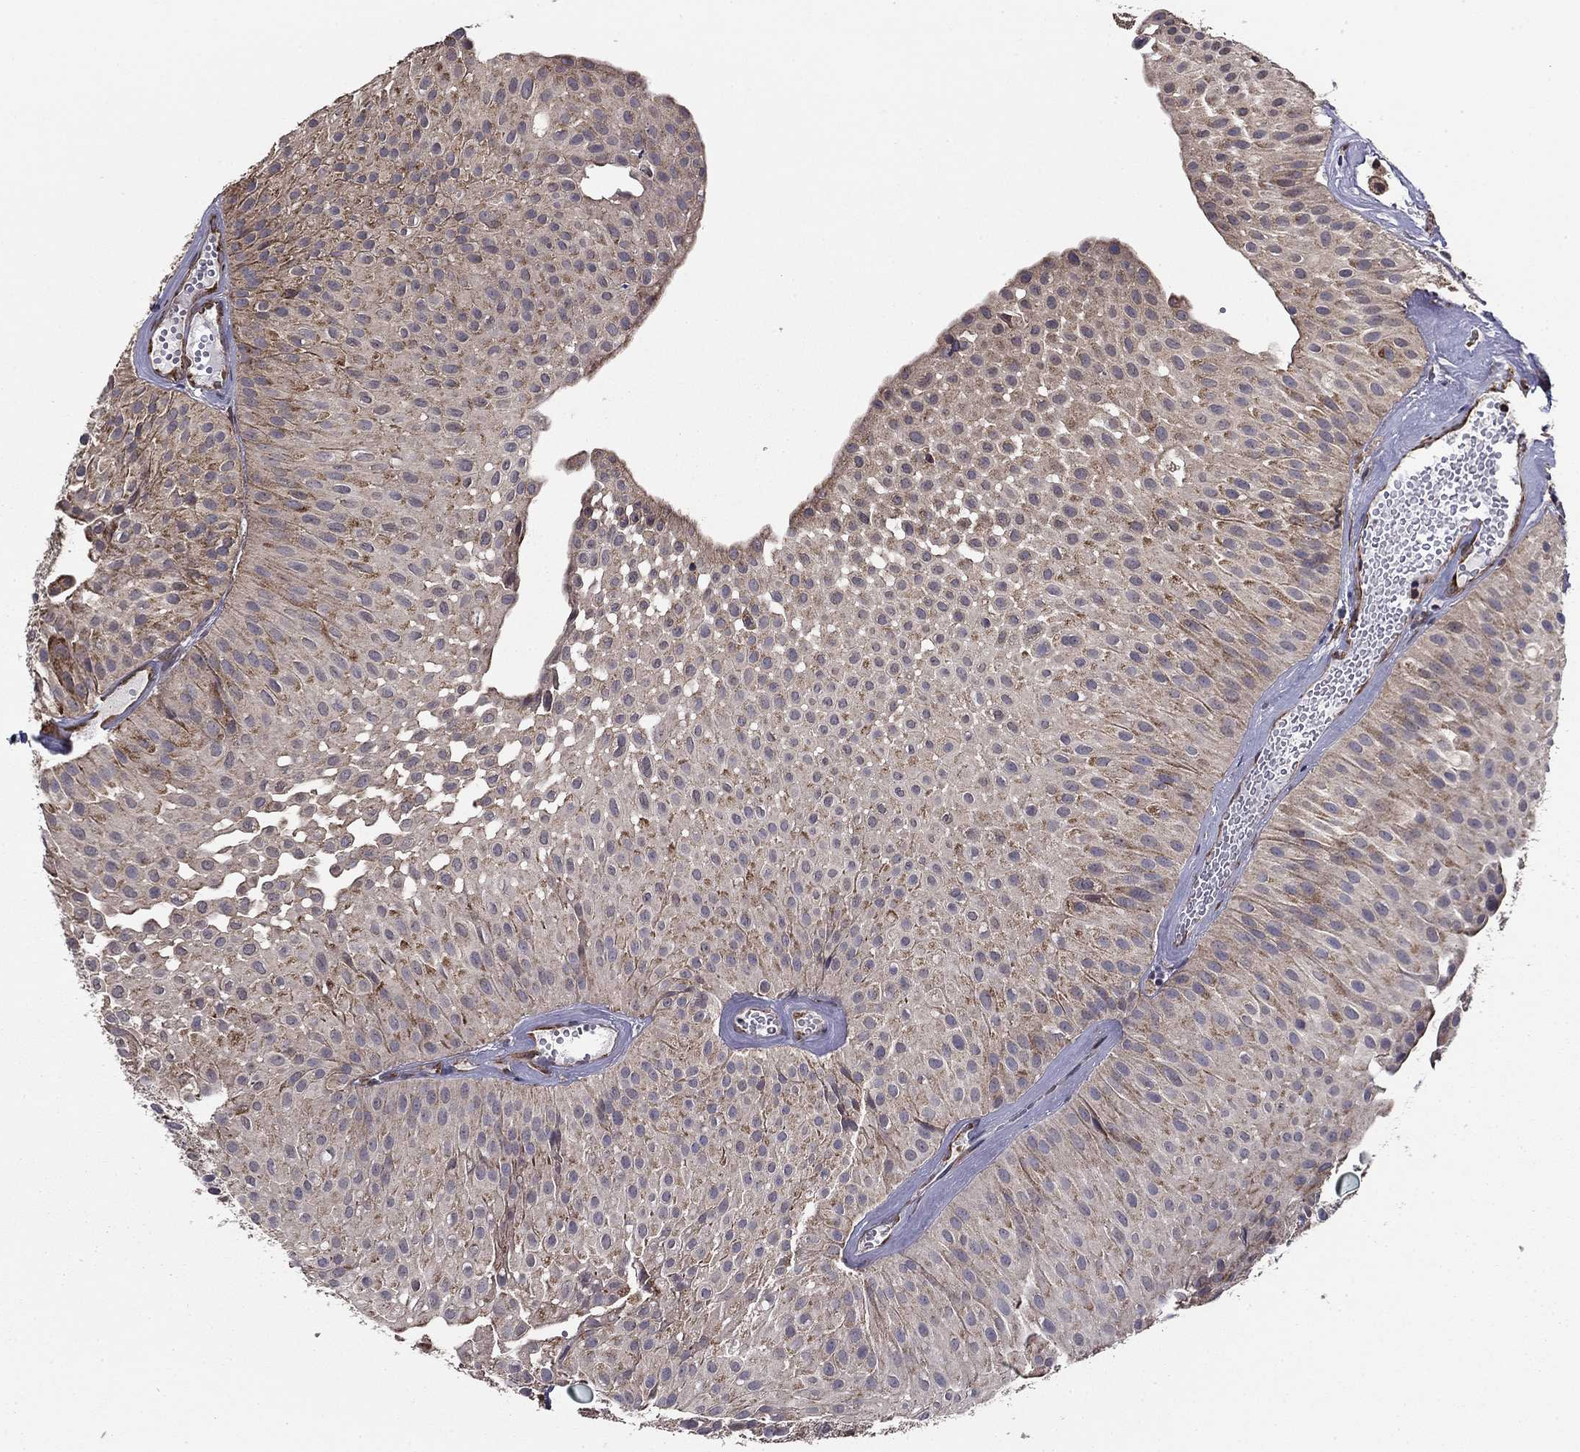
{"staining": {"intensity": "moderate", "quantity": "25%-75%", "location": "cytoplasmic/membranous"}, "tissue": "urothelial cancer", "cell_type": "Tumor cells", "image_type": "cancer", "snomed": [{"axis": "morphology", "description": "Urothelial carcinoma, Low grade"}, {"axis": "topography", "description": "Urinary bladder"}], "caption": "This is an image of immunohistochemistry staining of urothelial cancer, which shows moderate positivity in the cytoplasmic/membranous of tumor cells.", "gene": "NKIRAS1", "patient": {"sex": "male", "age": 64}}